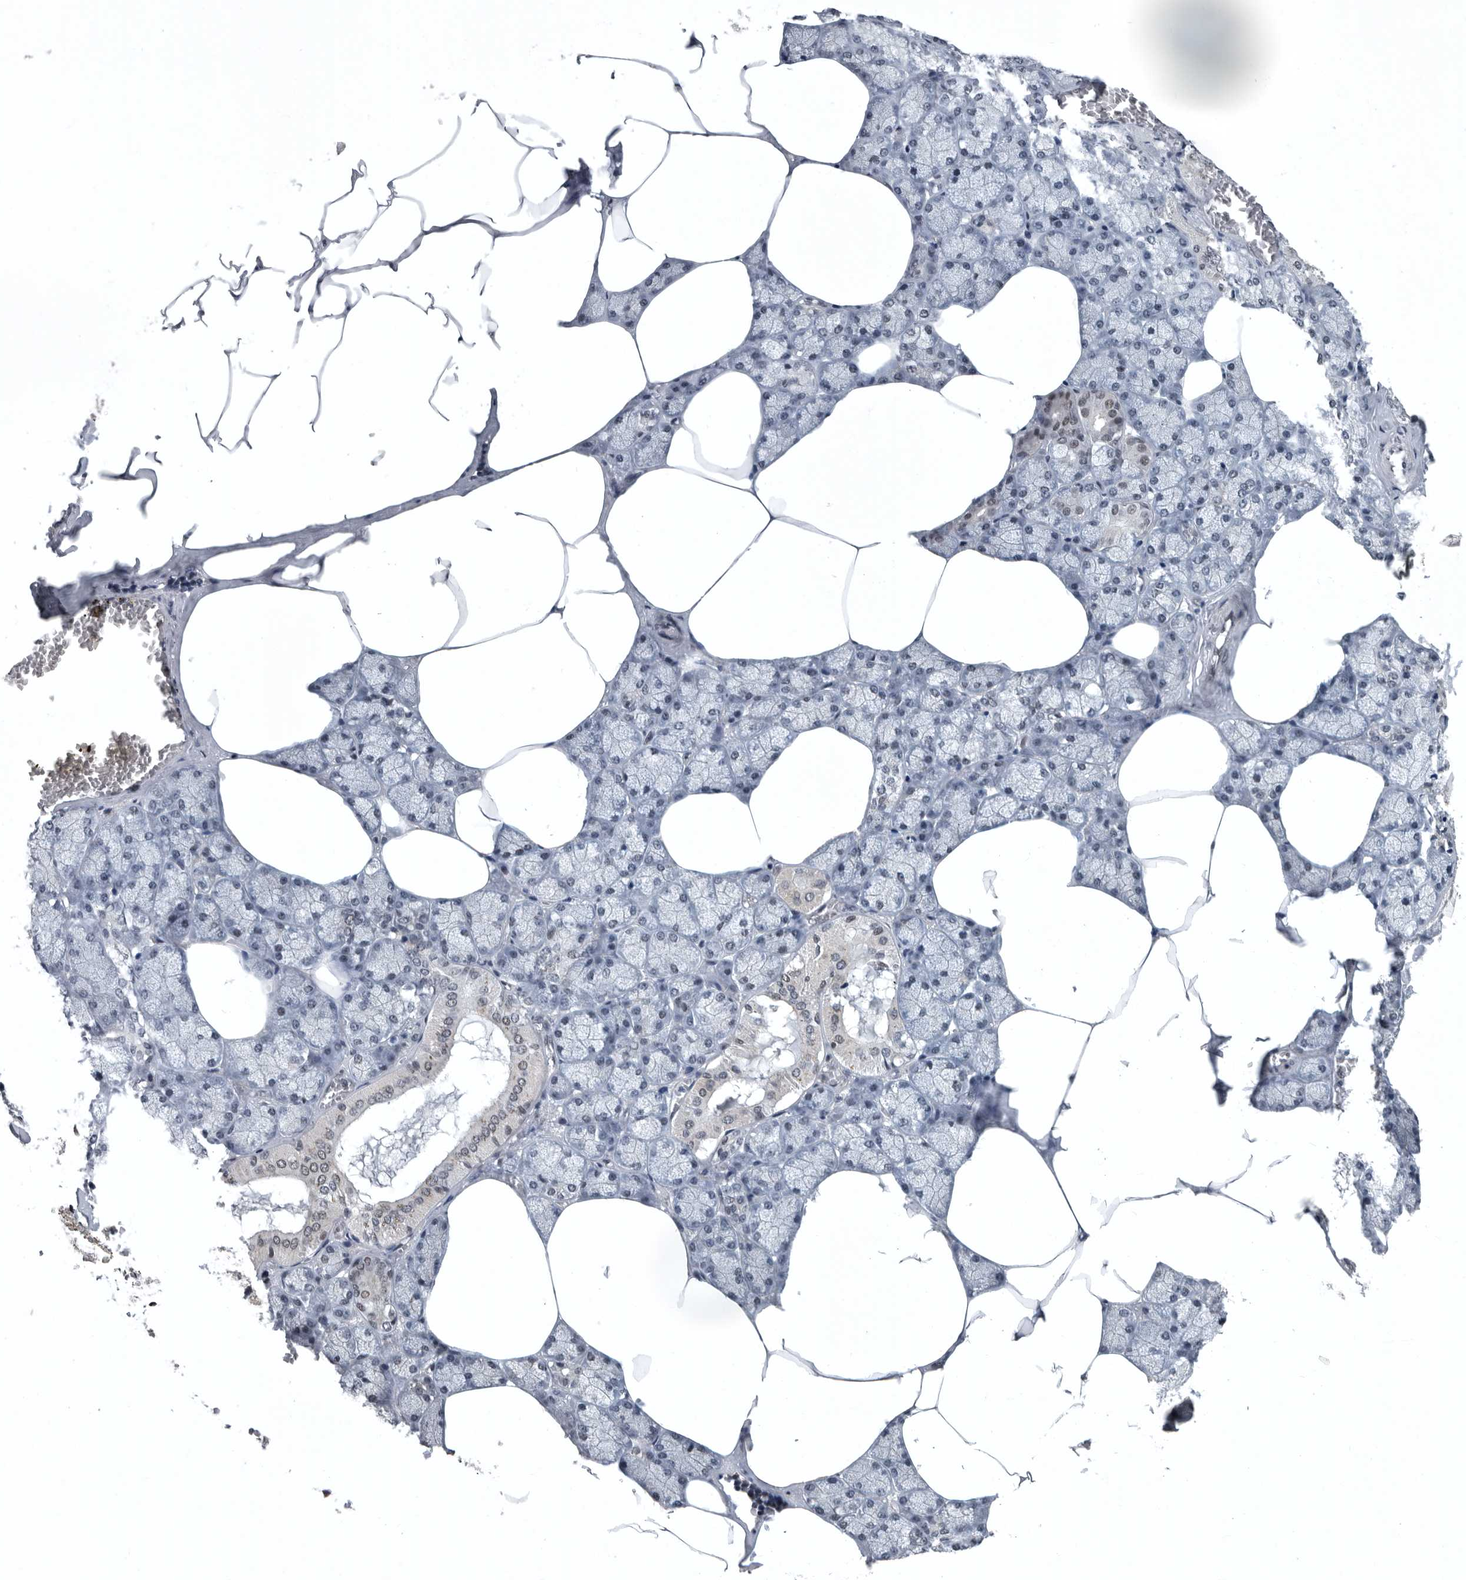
{"staining": {"intensity": "strong", "quantity": "25%-75%", "location": "nuclear"}, "tissue": "salivary gland", "cell_type": "Glandular cells", "image_type": "normal", "snomed": [{"axis": "morphology", "description": "Normal tissue, NOS"}, {"axis": "topography", "description": "Salivary gland"}], "caption": "Strong nuclear protein expression is appreciated in approximately 25%-75% of glandular cells in salivary gland.", "gene": "SENP7", "patient": {"sex": "male", "age": 62}}